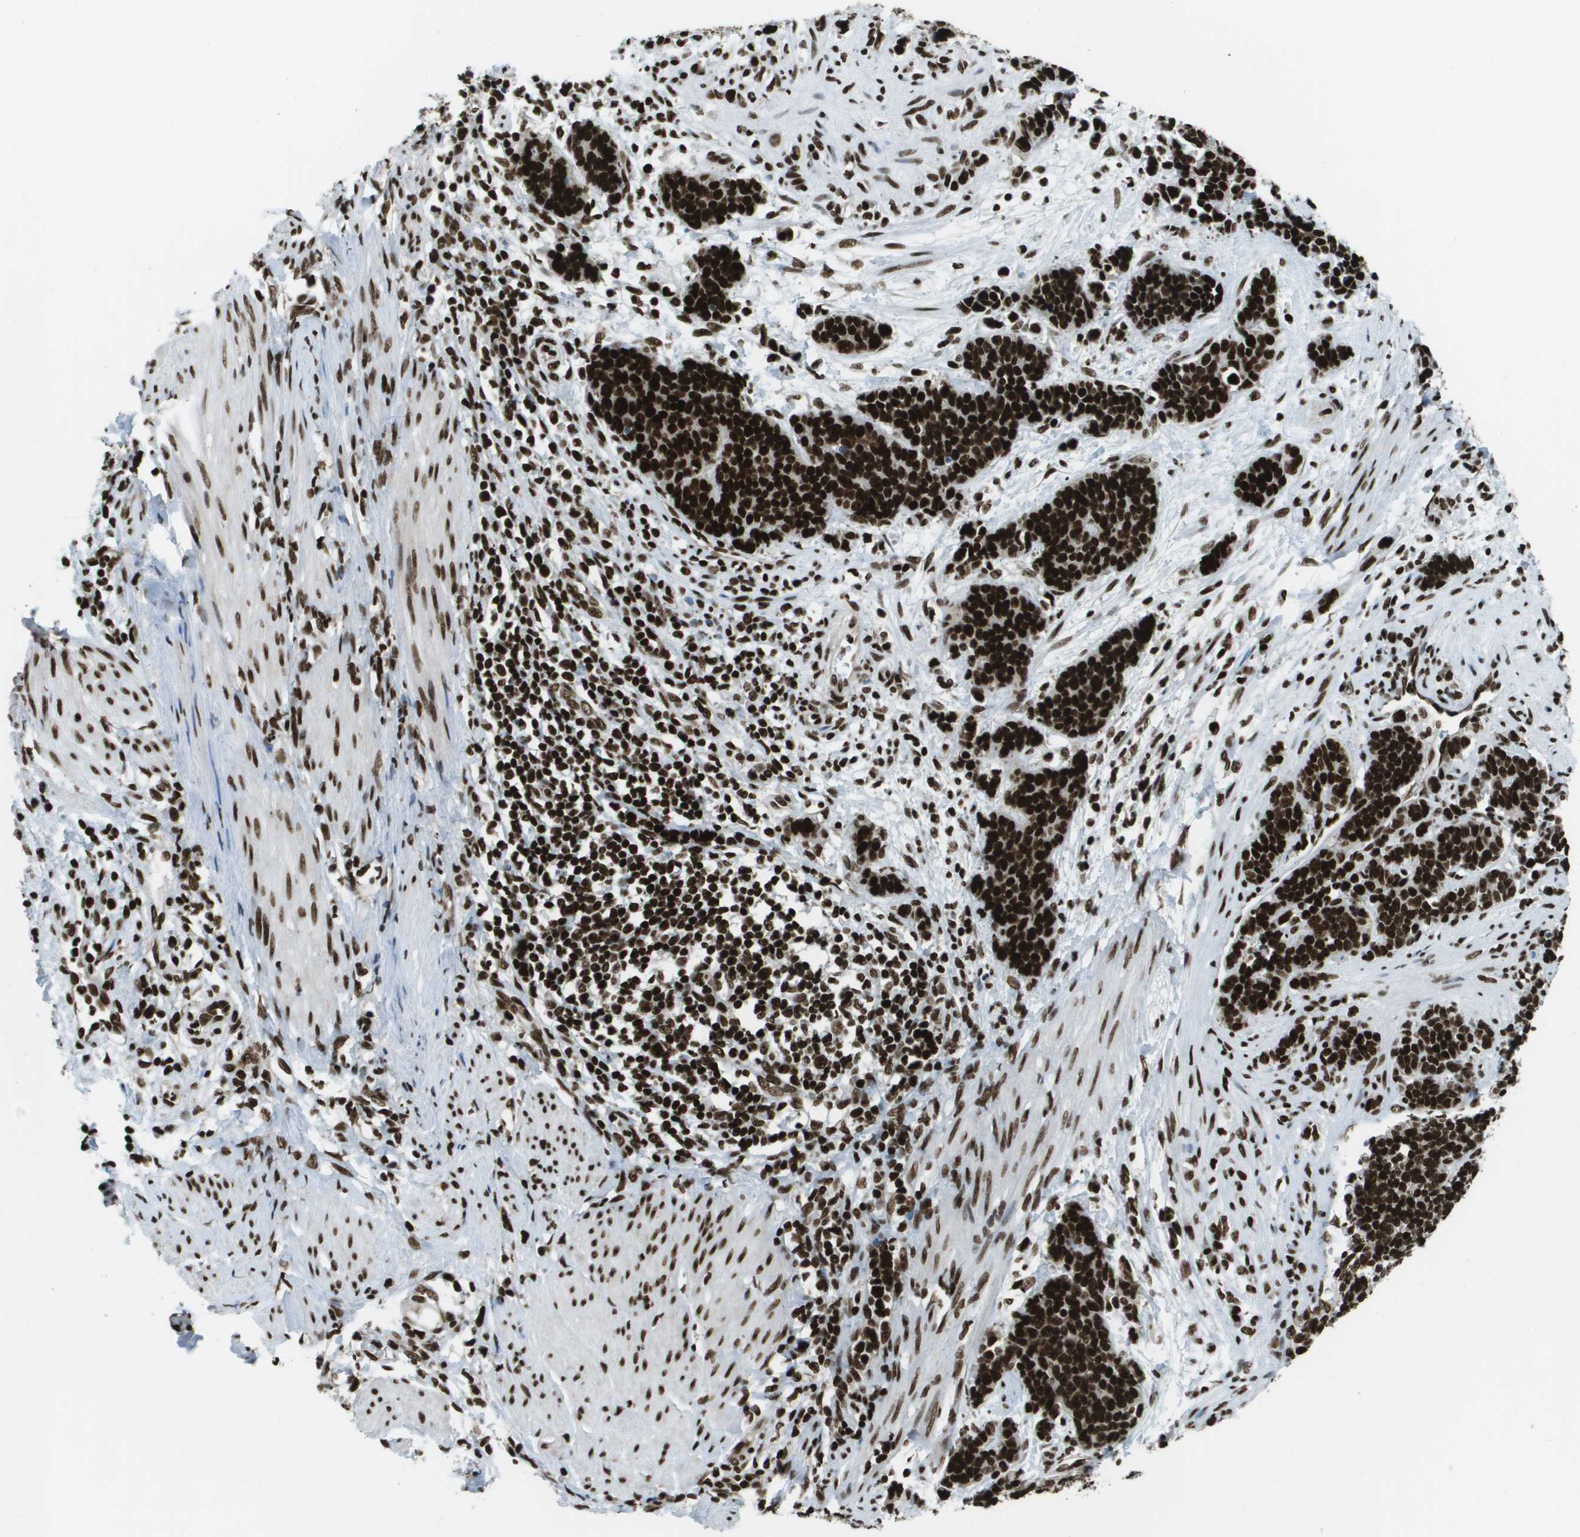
{"staining": {"intensity": "strong", "quantity": ">75%", "location": "nuclear"}, "tissue": "cervical cancer", "cell_type": "Tumor cells", "image_type": "cancer", "snomed": [{"axis": "morphology", "description": "Squamous cell carcinoma, NOS"}, {"axis": "topography", "description": "Cervix"}], "caption": "Tumor cells exhibit strong nuclear staining in about >75% of cells in cervical cancer. Immunohistochemistry (ihc) stains the protein in brown and the nuclei are stained blue.", "gene": "GLYR1", "patient": {"sex": "female", "age": 35}}